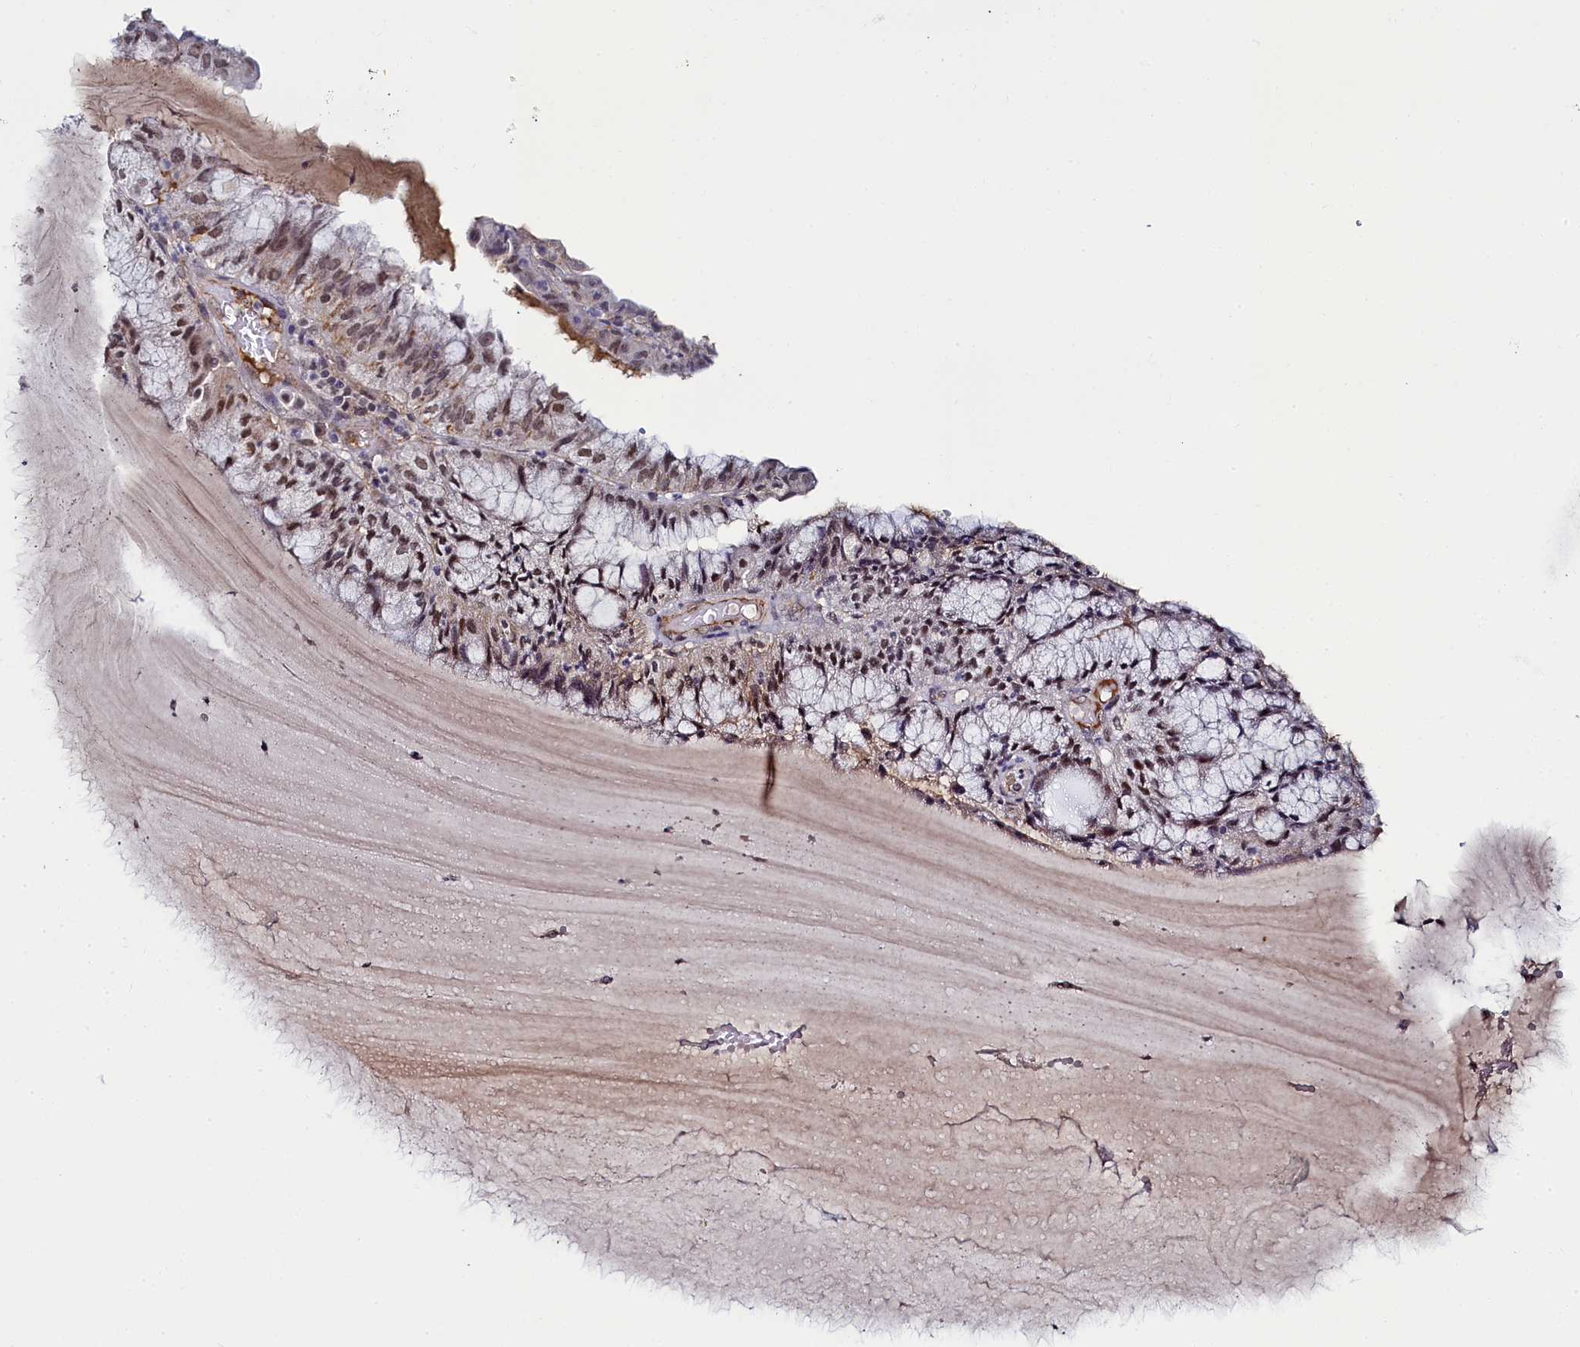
{"staining": {"intensity": "moderate", "quantity": "25%-75%", "location": "nuclear"}, "tissue": "endometrial cancer", "cell_type": "Tumor cells", "image_type": "cancer", "snomed": [{"axis": "morphology", "description": "Adenocarcinoma, NOS"}, {"axis": "topography", "description": "Endometrium"}], "caption": "Moderate nuclear protein staining is seen in approximately 25%-75% of tumor cells in endometrial cancer. (DAB (3,3'-diaminobenzidine) IHC, brown staining for protein, blue staining for nuclei).", "gene": "INTS14", "patient": {"sex": "female", "age": 81}}